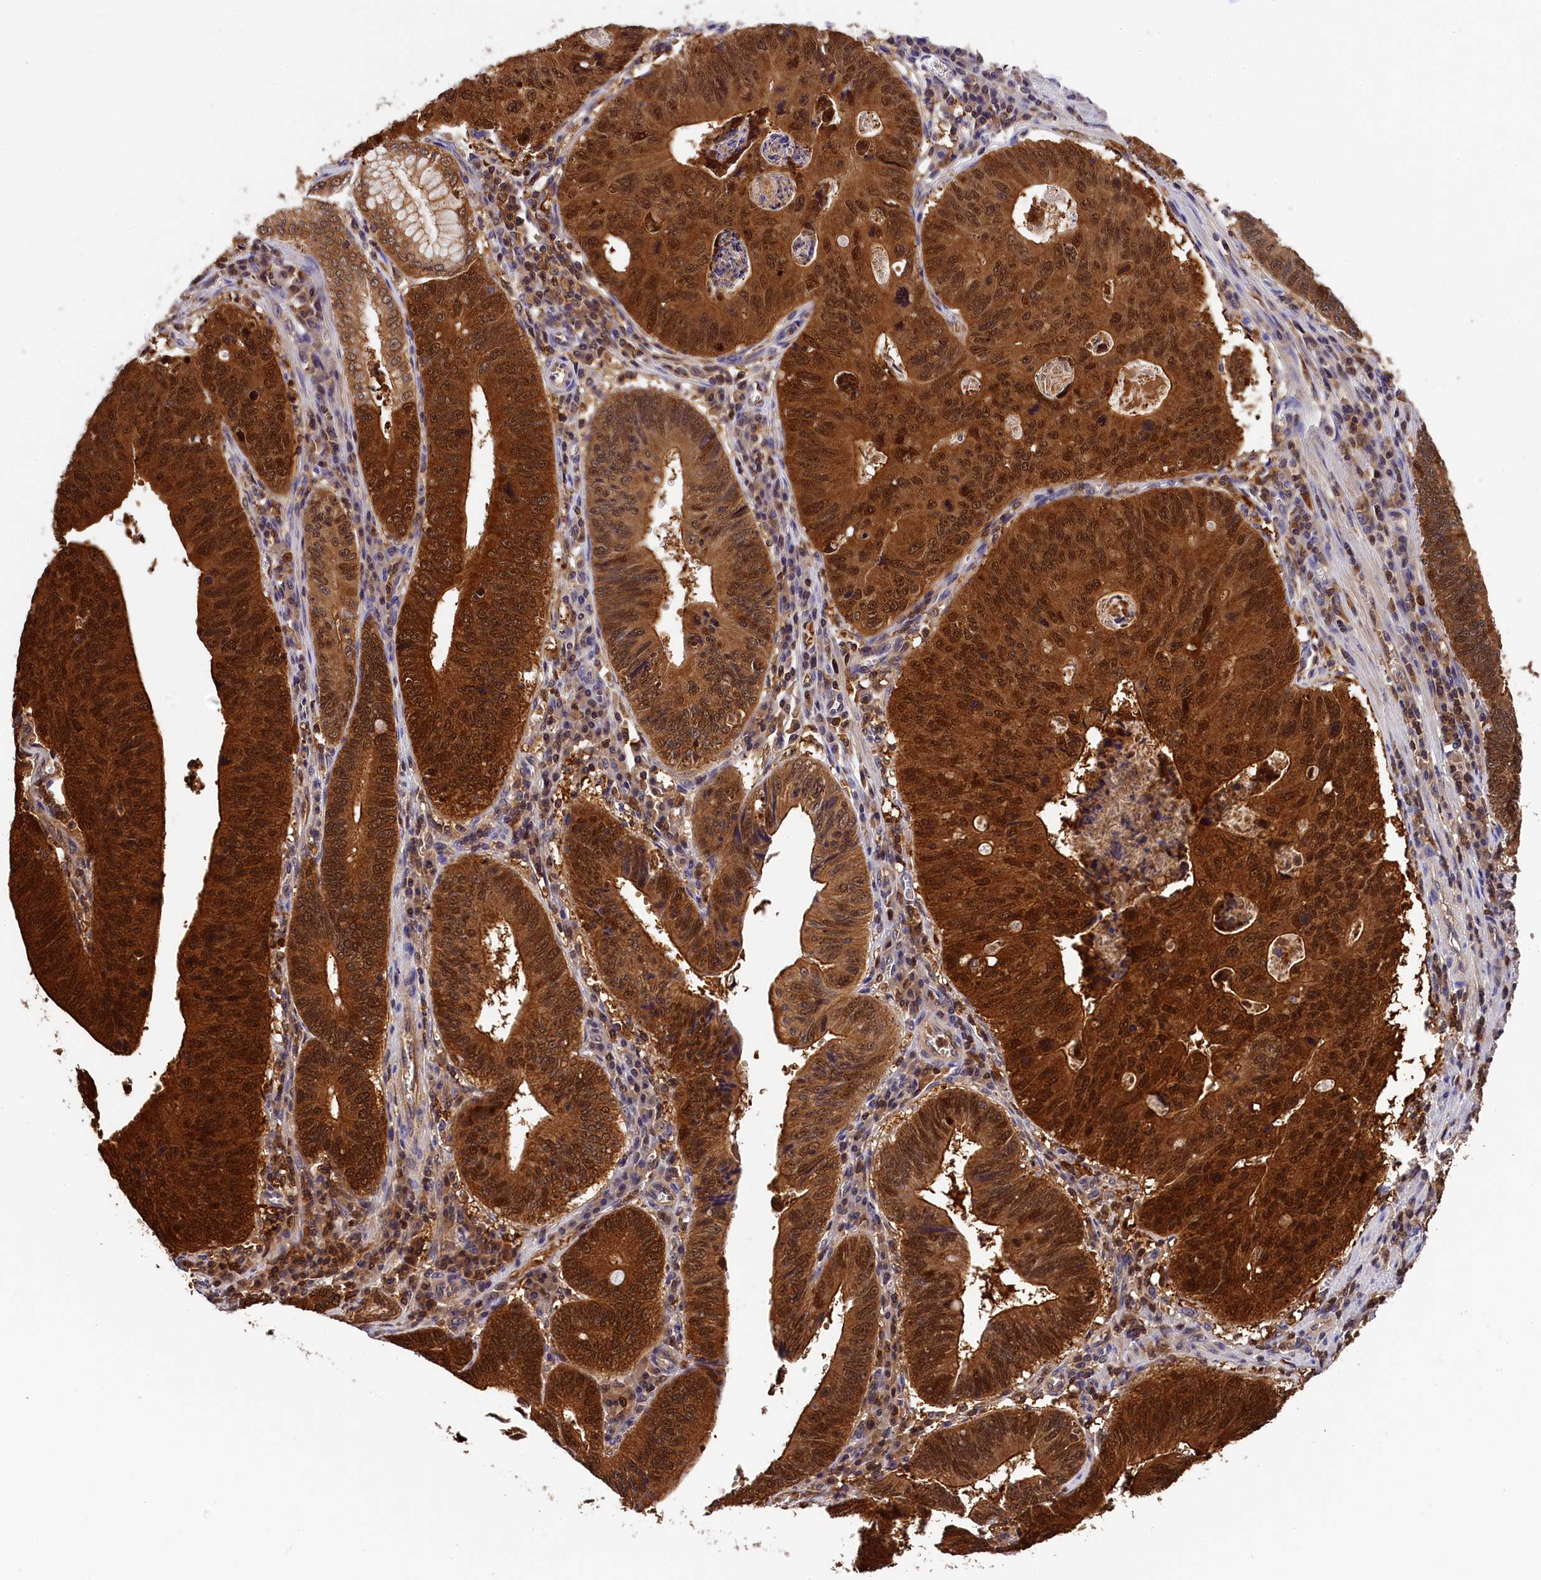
{"staining": {"intensity": "strong", "quantity": ">75%", "location": "cytoplasmic/membranous,nuclear"}, "tissue": "stomach cancer", "cell_type": "Tumor cells", "image_type": "cancer", "snomed": [{"axis": "morphology", "description": "Adenocarcinoma, NOS"}, {"axis": "topography", "description": "Stomach"}], "caption": "Immunohistochemical staining of stomach cancer demonstrates strong cytoplasmic/membranous and nuclear protein staining in about >75% of tumor cells.", "gene": "EIF6", "patient": {"sex": "male", "age": 59}}